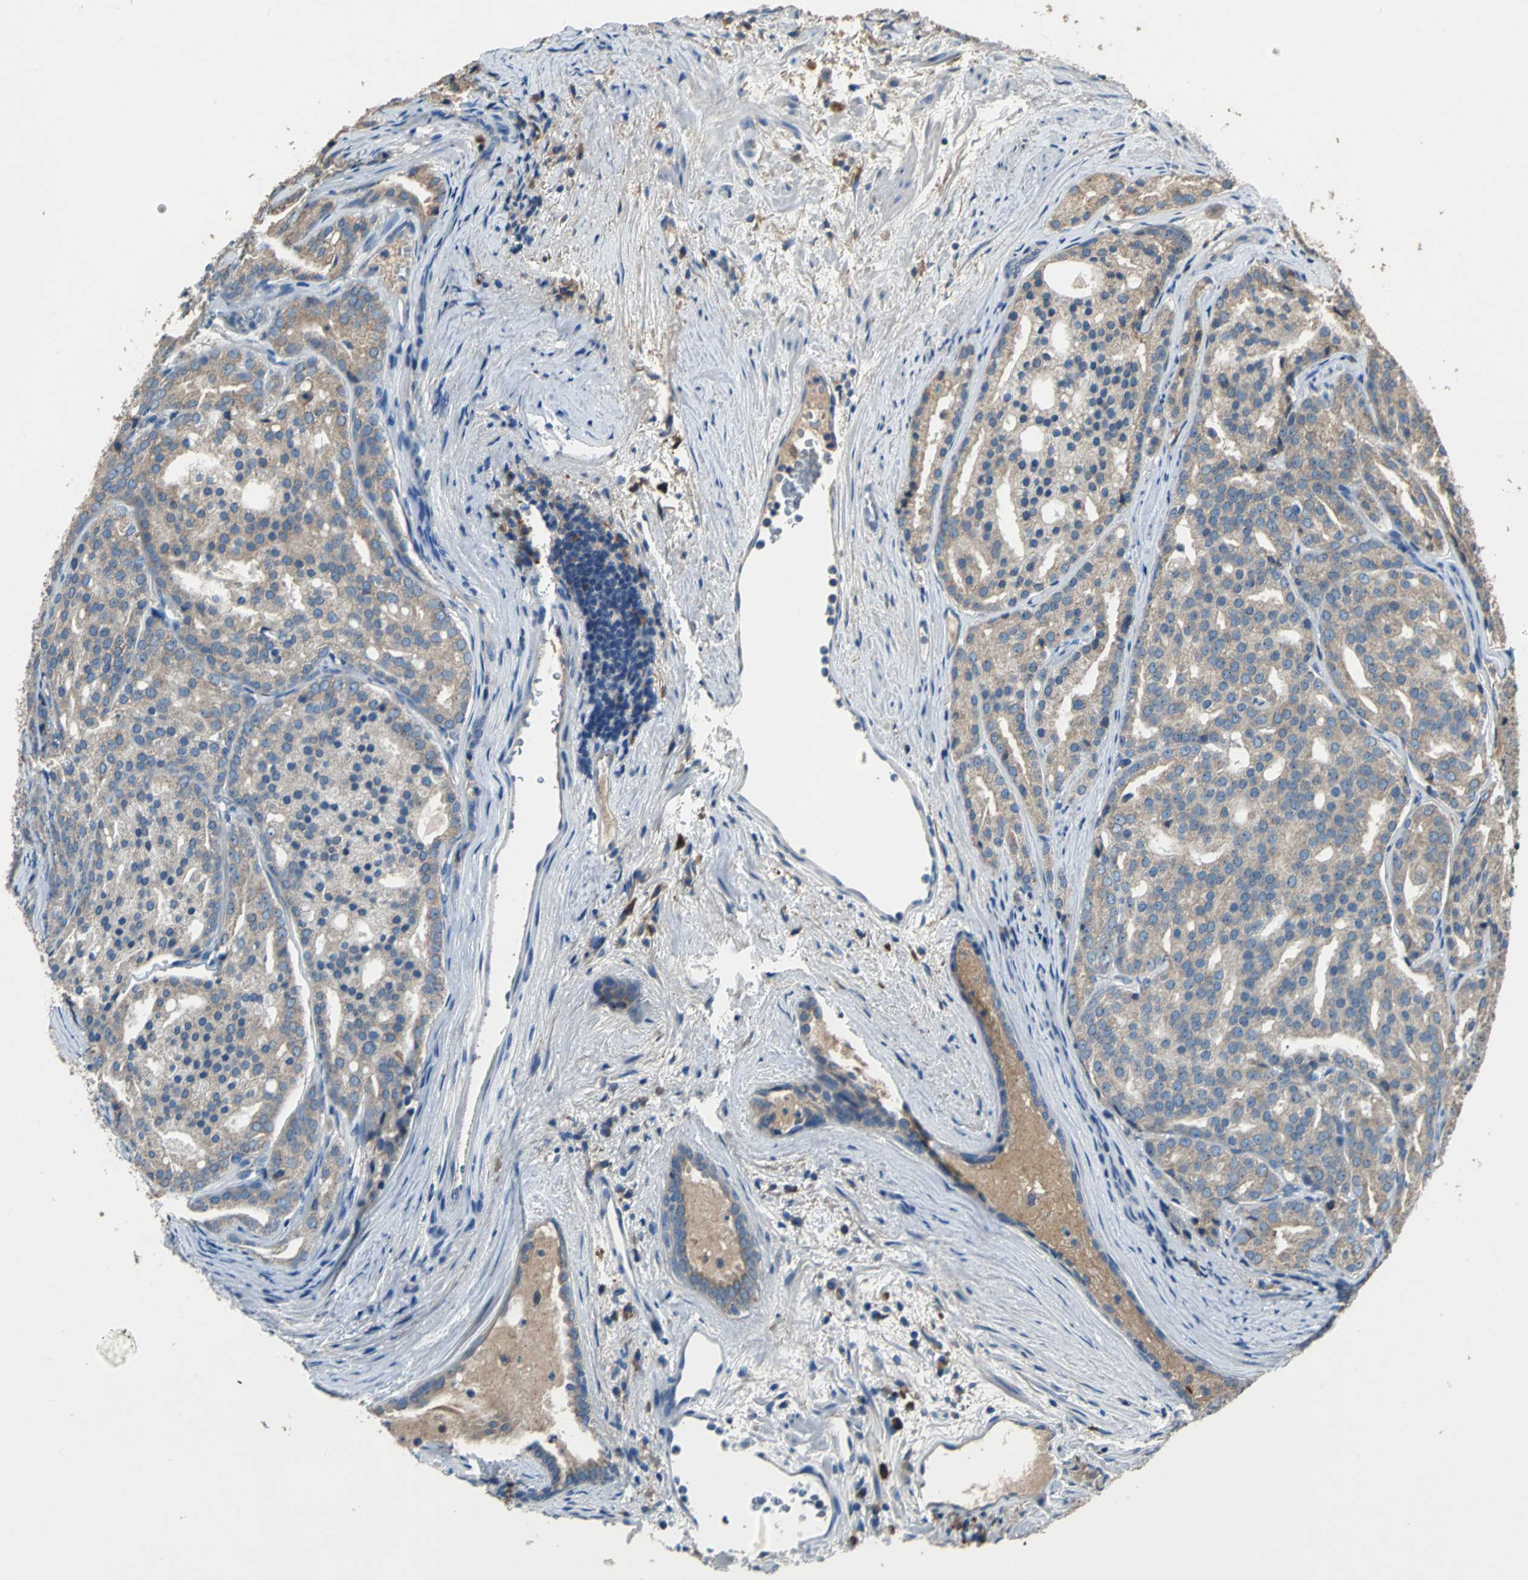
{"staining": {"intensity": "weak", "quantity": ">75%", "location": "cytoplasmic/membranous"}, "tissue": "prostate cancer", "cell_type": "Tumor cells", "image_type": "cancer", "snomed": [{"axis": "morphology", "description": "Adenocarcinoma, High grade"}, {"axis": "topography", "description": "Prostate"}], "caption": "Protein expression analysis of prostate adenocarcinoma (high-grade) demonstrates weak cytoplasmic/membranous staining in approximately >75% of tumor cells. (IHC, brightfield microscopy, high magnification).", "gene": "HEPH", "patient": {"sex": "male", "age": 64}}